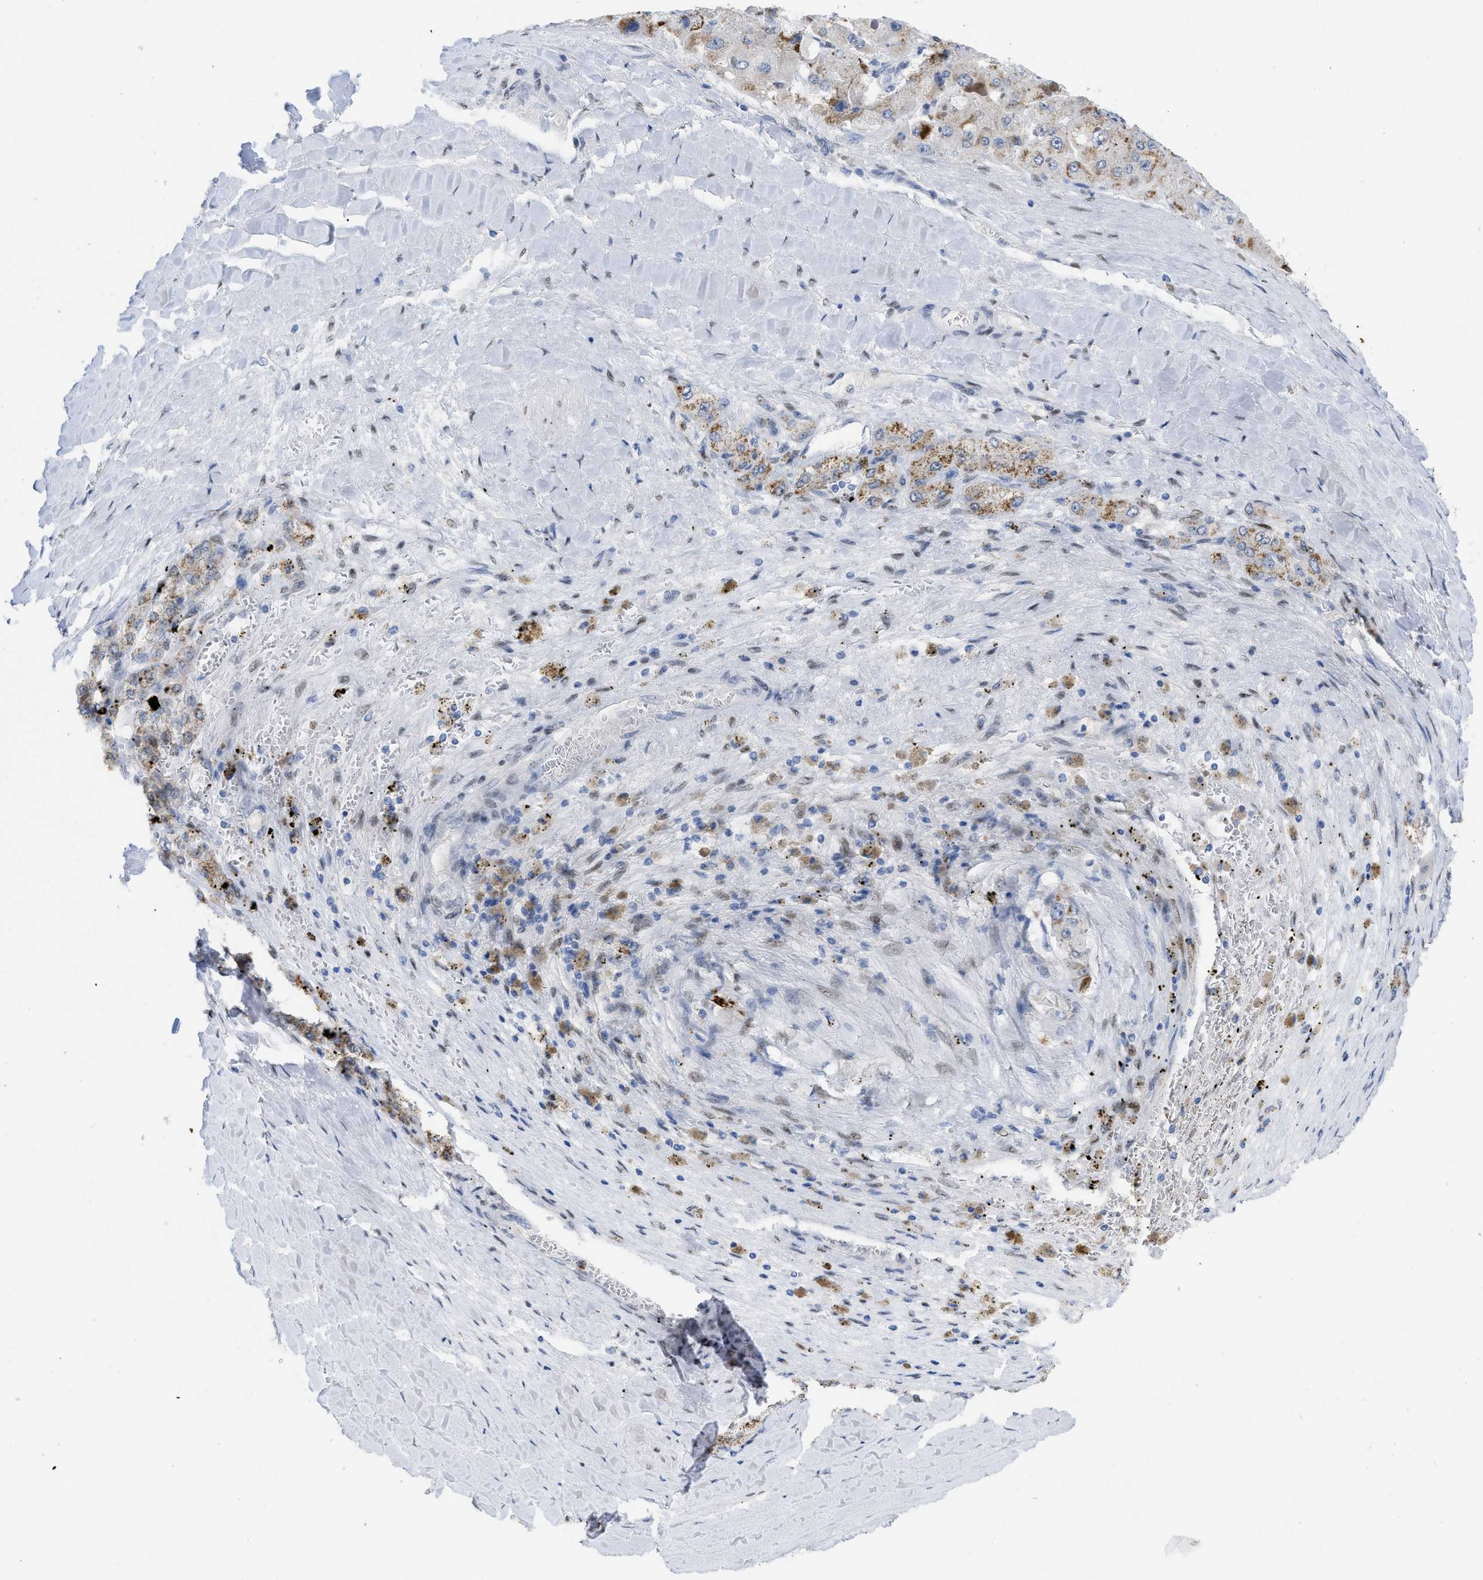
{"staining": {"intensity": "moderate", "quantity": "<25%", "location": "cytoplasmic/membranous"}, "tissue": "liver cancer", "cell_type": "Tumor cells", "image_type": "cancer", "snomed": [{"axis": "morphology", "description": "Carcinoma, Hepatocellular, NOS"}, {"axis": "topography", "description": "Liver"}], "caption": "The image shows a brown stain indicating the presence of a protein in the cytoplasmic/membranous of tumor cells in liver hepatocellular carcinoma. (Stains: DAB (3,3'-diaminobenzidine) in brown, nuclei in blue, Microscopy: brightfield microscopy at high magnification).", "gene": "NFIX", "patient": {"sex": "female", "age": 73}}